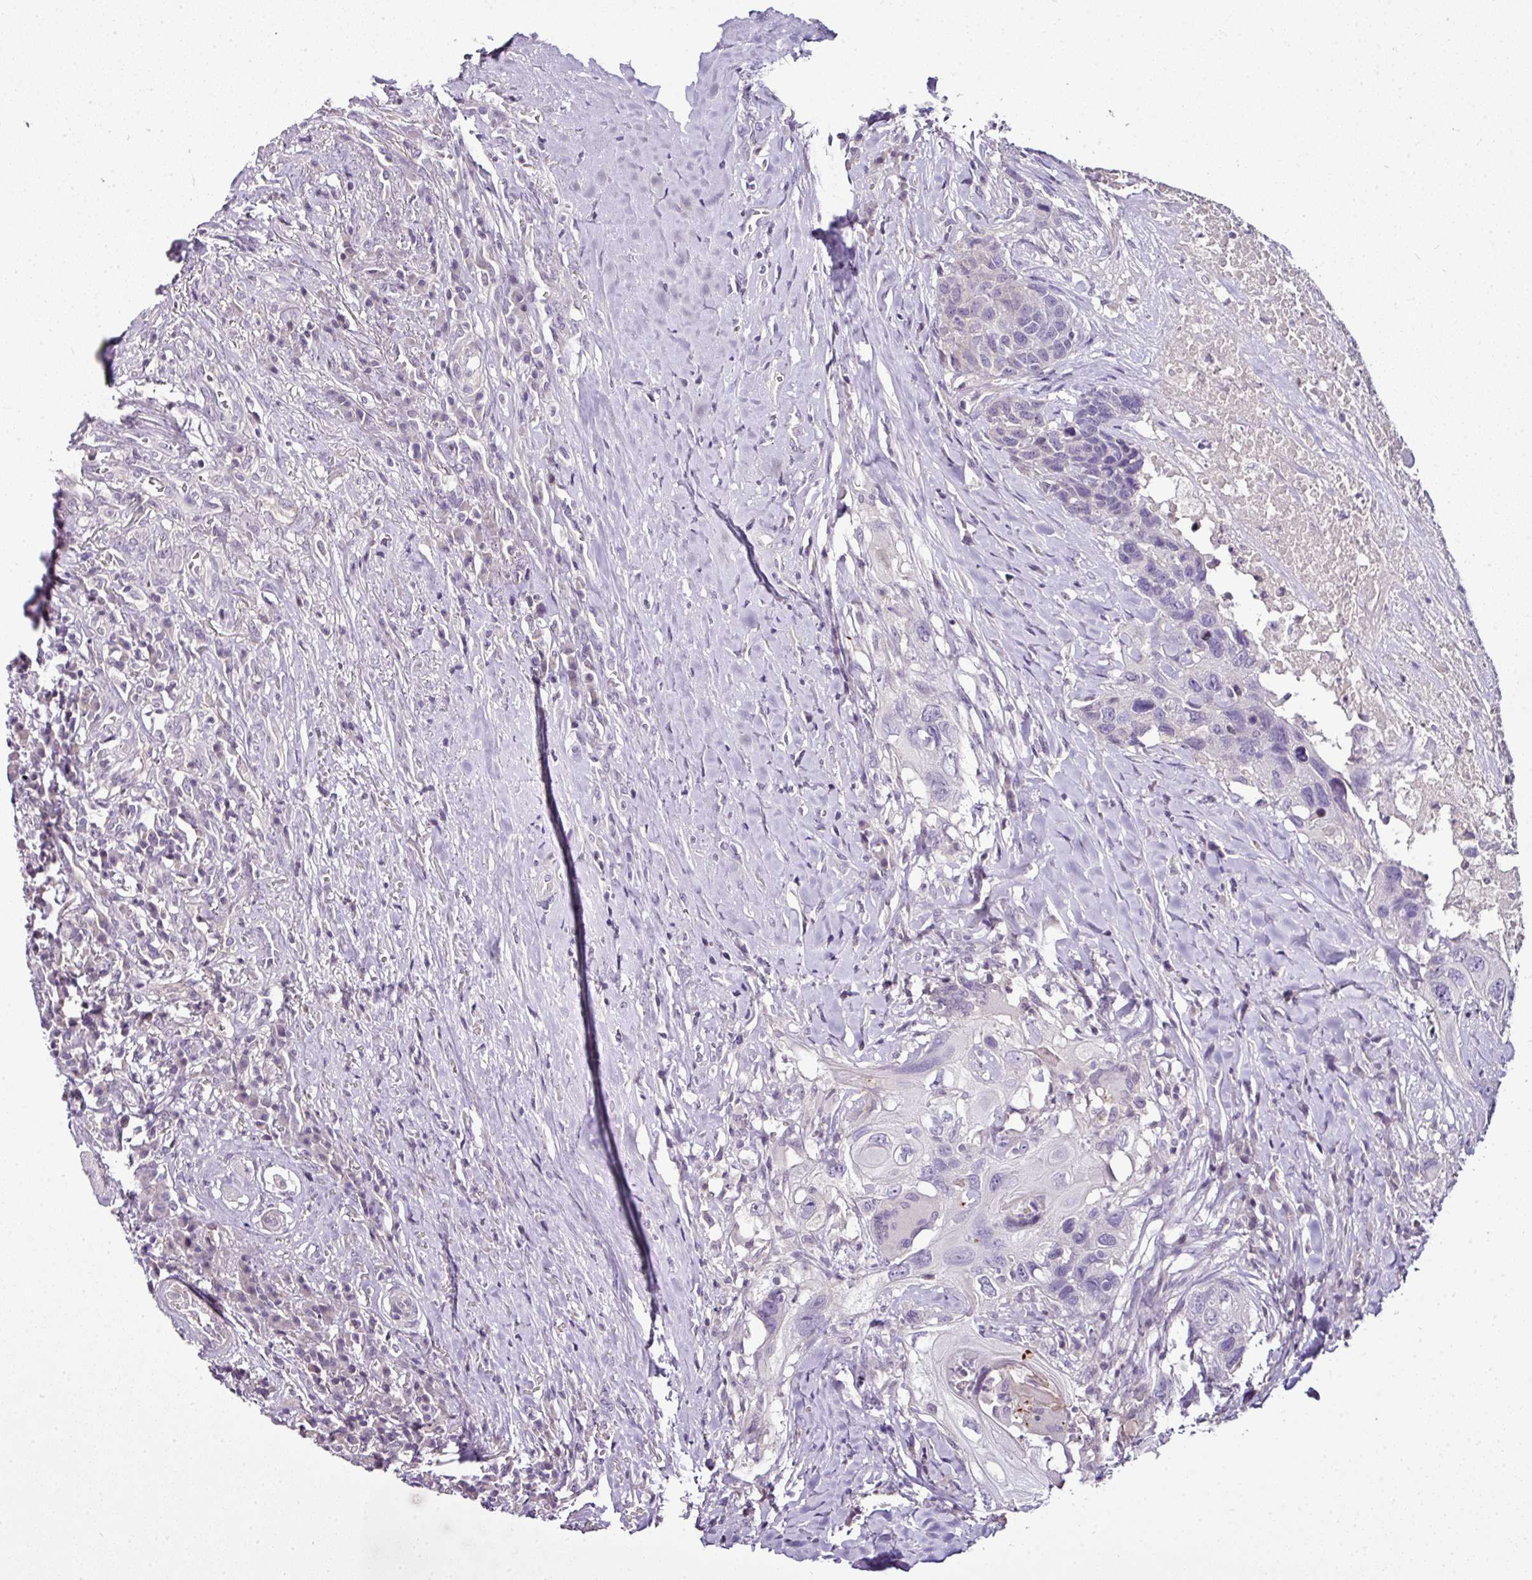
{"staining": {"intensity": "negative", "quantity": "none", "location": "none"}, "tissue": "head and neck cancer", "cell_type": "Tumor cells", "image_type": "cancer", "snomed": [{"axis": "morphology", "description": "Squamous cell carcinoma, NOS"}, {"axis": "topography", "description": "Head-Neck"}], "caption": "This micrograph is of head and neck squamous cell carcinoma stained with immunohistochemistry to label a protein in brown with the nuclei are counter-stained blue. There is no staining in tumor cells.", "gene": "TEX30", "patient": {"sex": "male", "age": 66}}